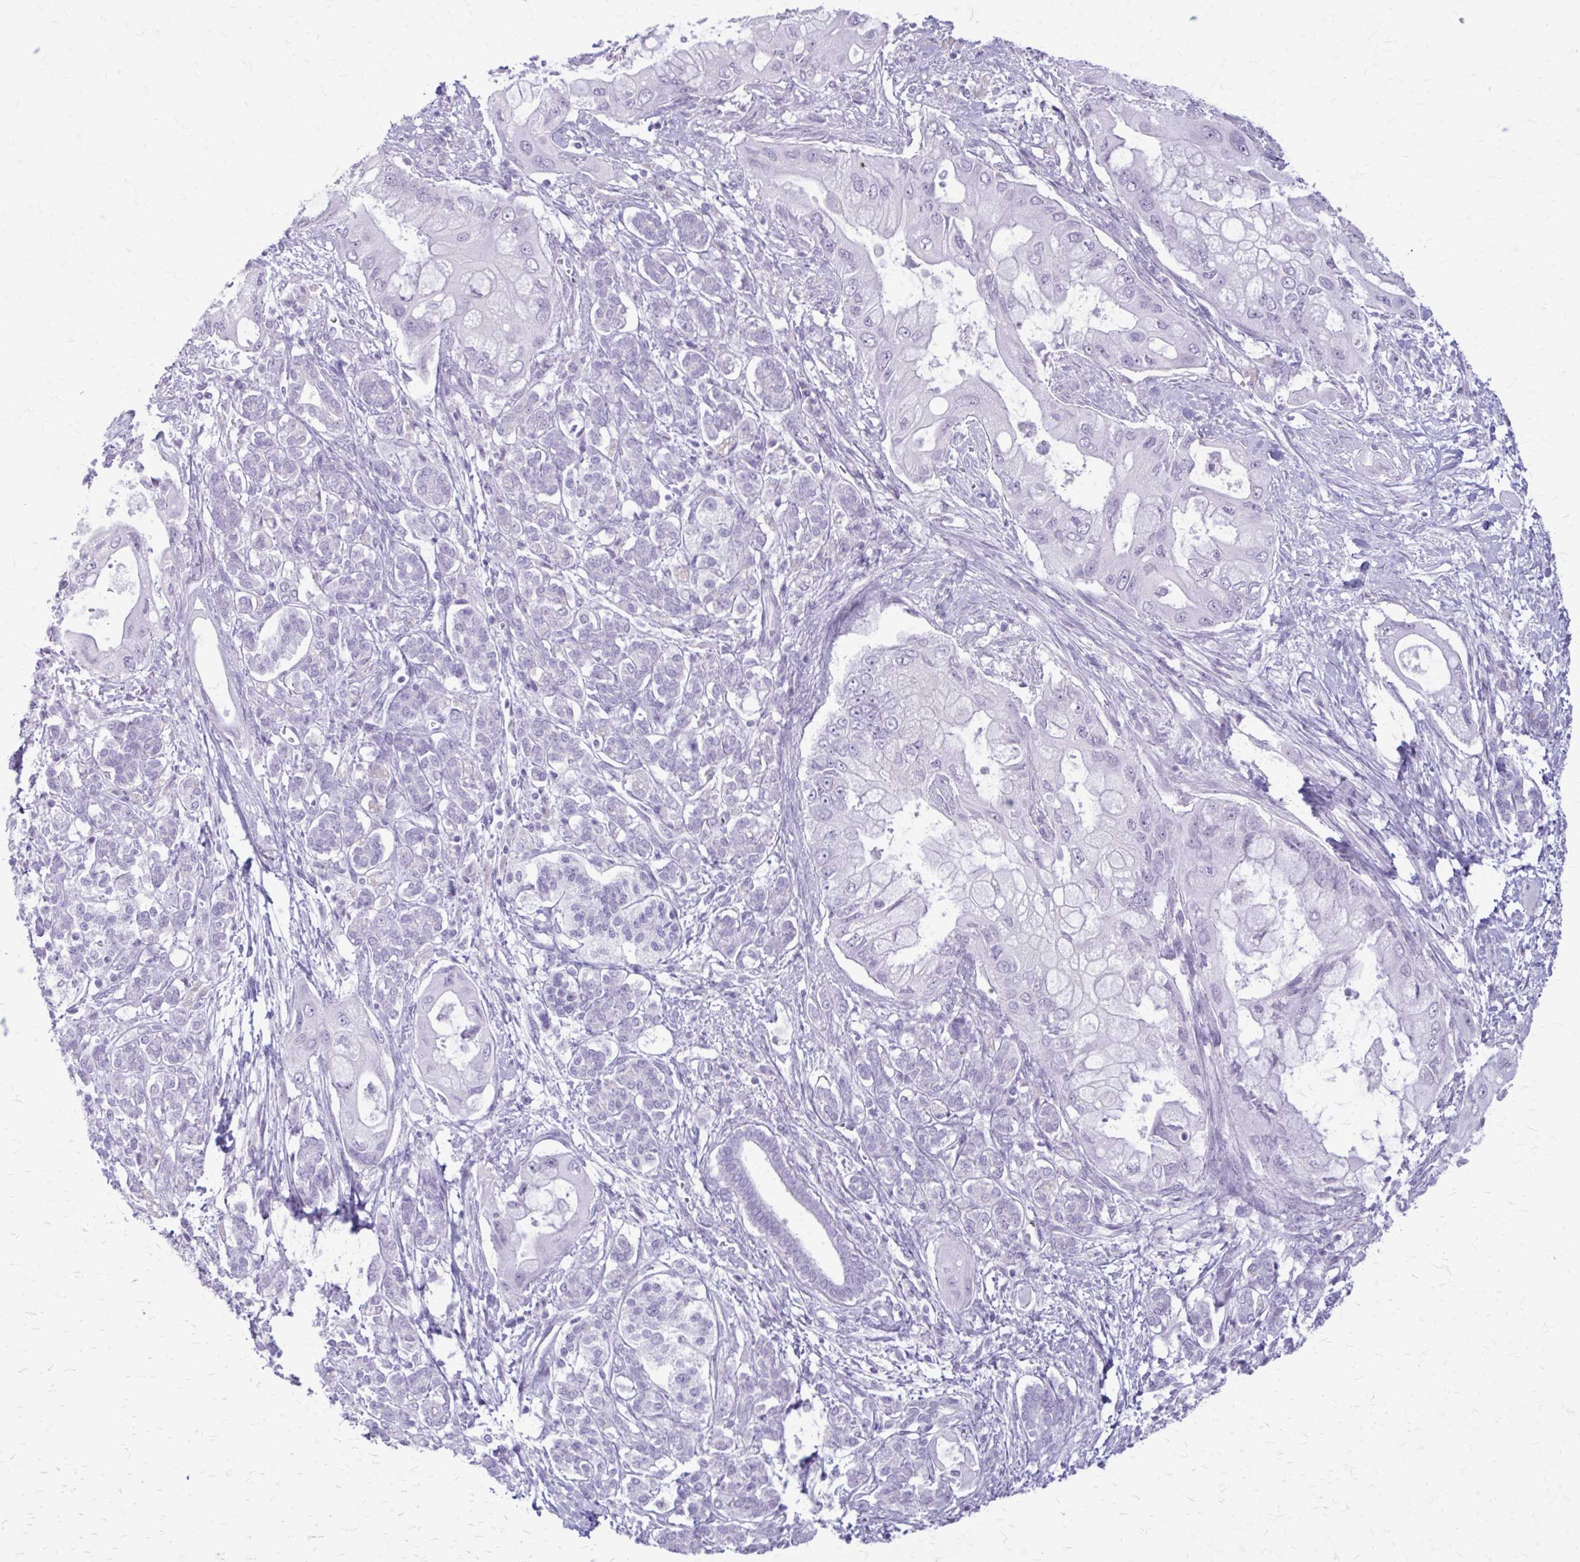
{"staining": {"intensity": "negative", "quantity": "none", "location": "none"}, "tissue": "pancreatic cancer", "cell_type": "Tumor cells", "image_type": "cancer", "snomed": [{"axis": "morphology", "description": "Adenocarcinoma, NOS"}, {"axis": "topography", "description": "Pancreas"}], "caption": "High magnification brightfield microscopy of pancreatic cancer stained with DAB (brown) and counterstained with hematoxylin (blue): tumor cells show no significant expression. (DAB (3,3'-diaminobenzidine) immunohistochemistry, high magnification).", "gene": "KRT5", "patient": {"sex": "male", "age": 57}}